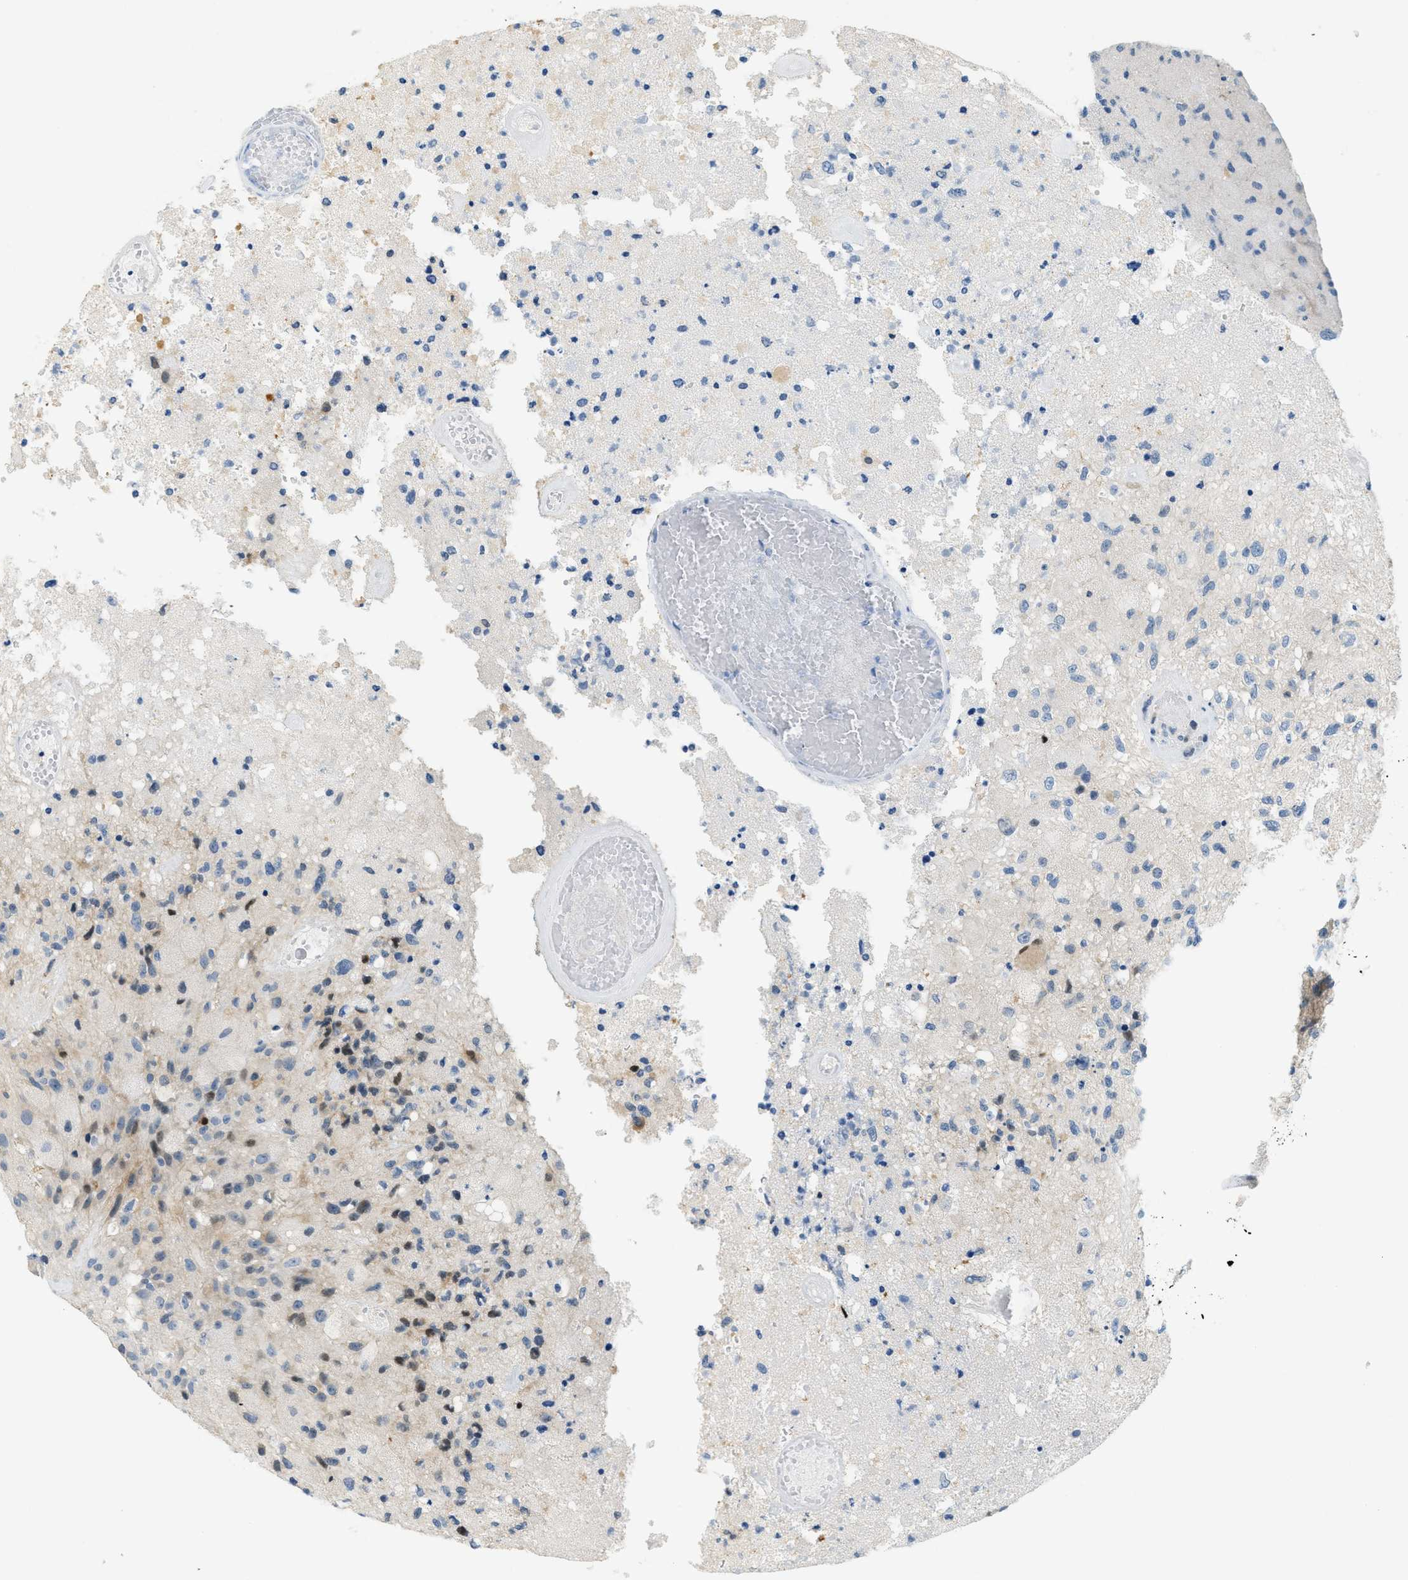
{"staining": {"intensity": "negative", "quantity": "none", "location": "none"}, "tissue": "glioma", "cell_type": "Tumor cells", "image_type": "cancer", "snomed": [{"axis": "morphology", "description": "Normal tissue, NOS"}, {"axis": "morphology", "description": "Glioma, malignant, High grade"}, {"axis": "topography", "description": "Cerebral cortex"}], "caption": "This is an IHC image of human malignant high-grade glioma. There is no expression in tumor cells.", "gene": "CYP4X1", "patient": {"sex": "male", "age": 77}}